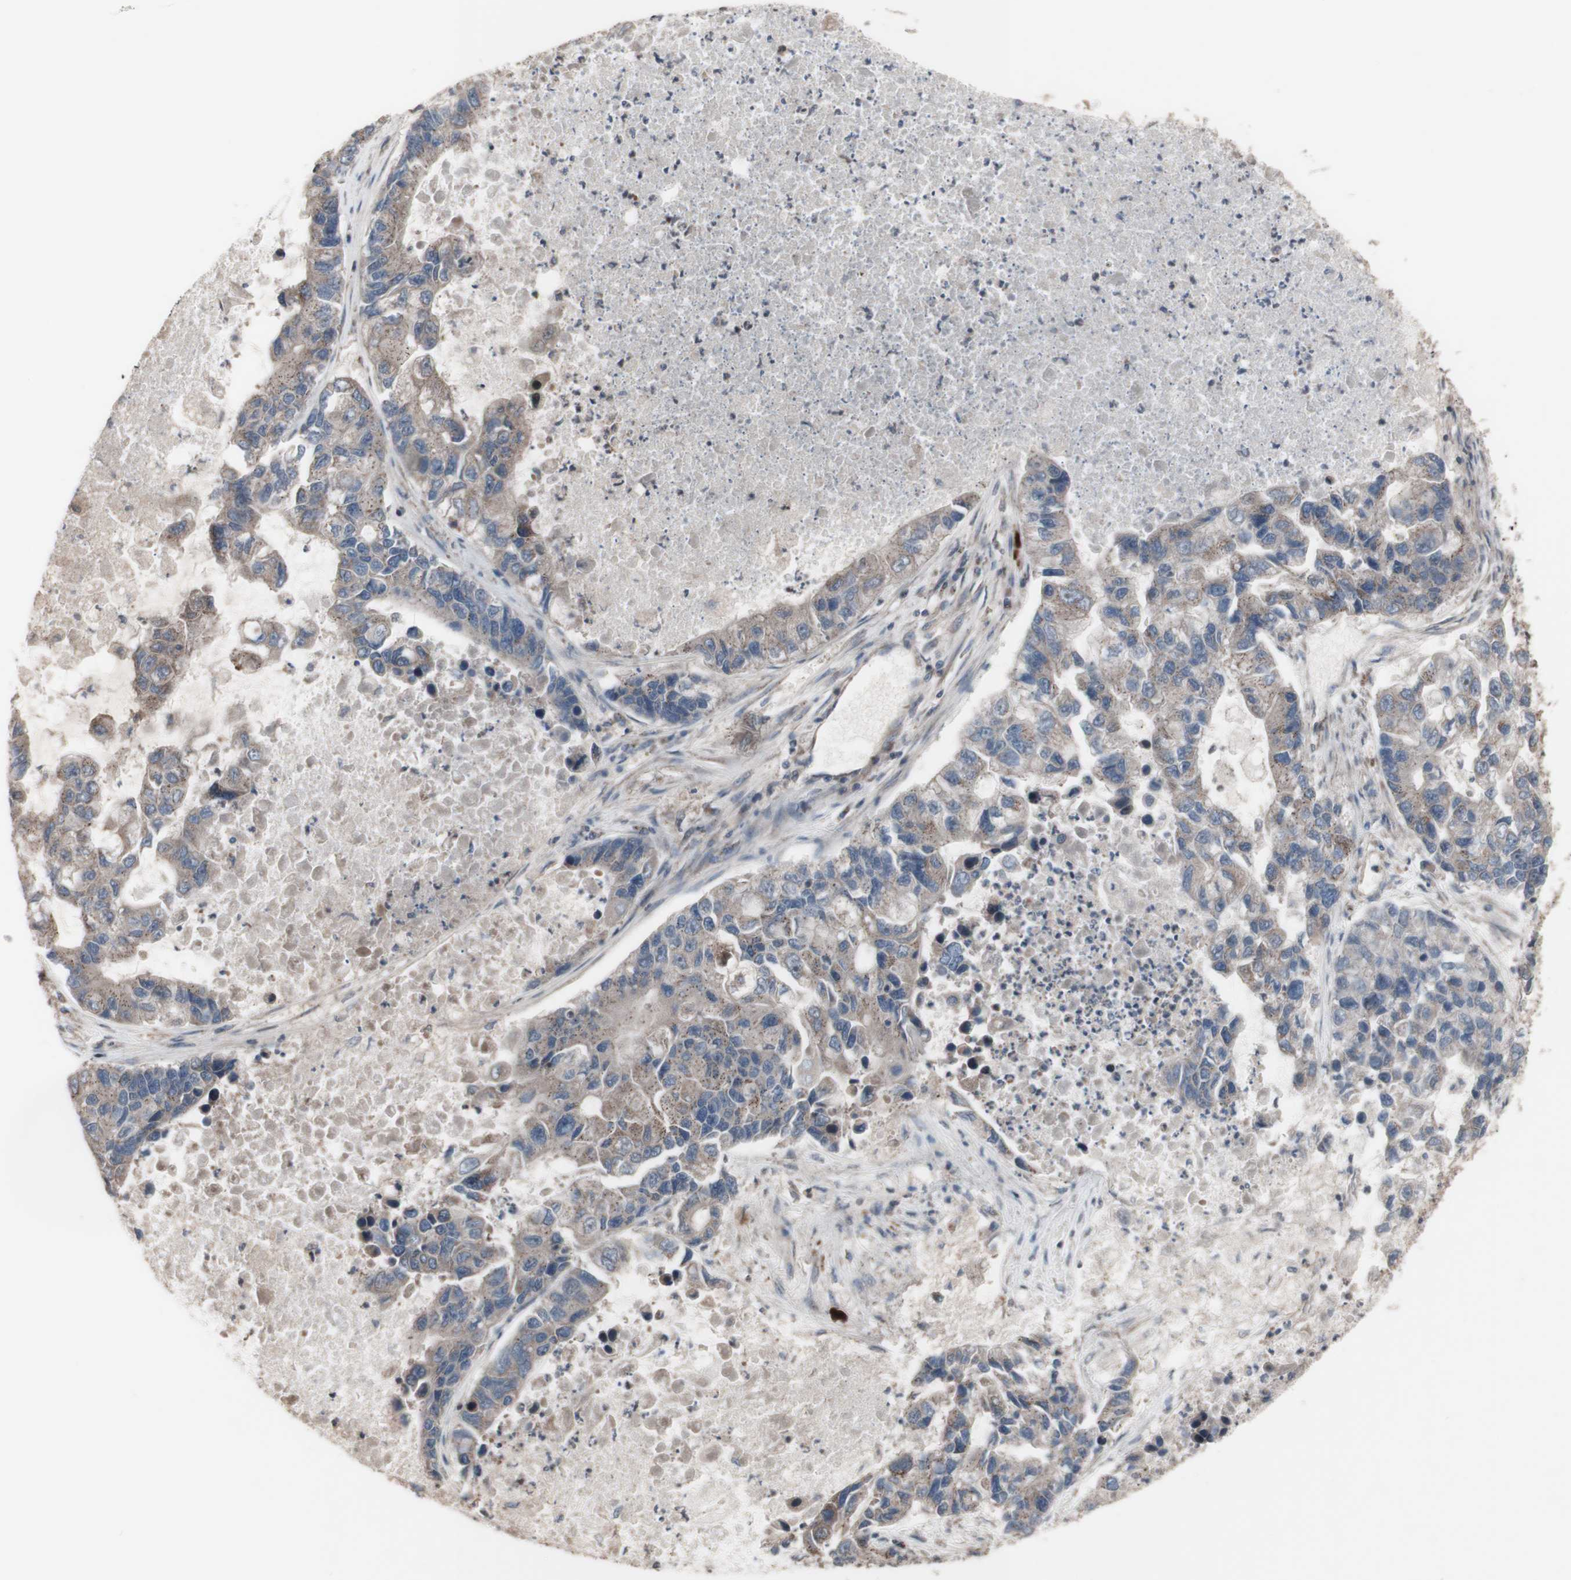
{"staining": {"intensity": "weak", "quantity": ">75%", "location": "cytoplasmic/membranous"}, "tissue": "lung cancer", "cell_type": "Tumor cells", "image_type": "cancer", "snomed": [{"axis": "morphology", "description": "Adenocarcinoma, NOS"}, {"axis": "topography", "description": "Lung"}], "caption": "A micrograph showing weak cytoplasmic/membranous expression in approximately >75% of tumor cells in adenocarcinoma (lung), as visualized by brown immunohistochemical staining.", "gene": "COPB1", "patient": {"sex": "female", "age": 51}}